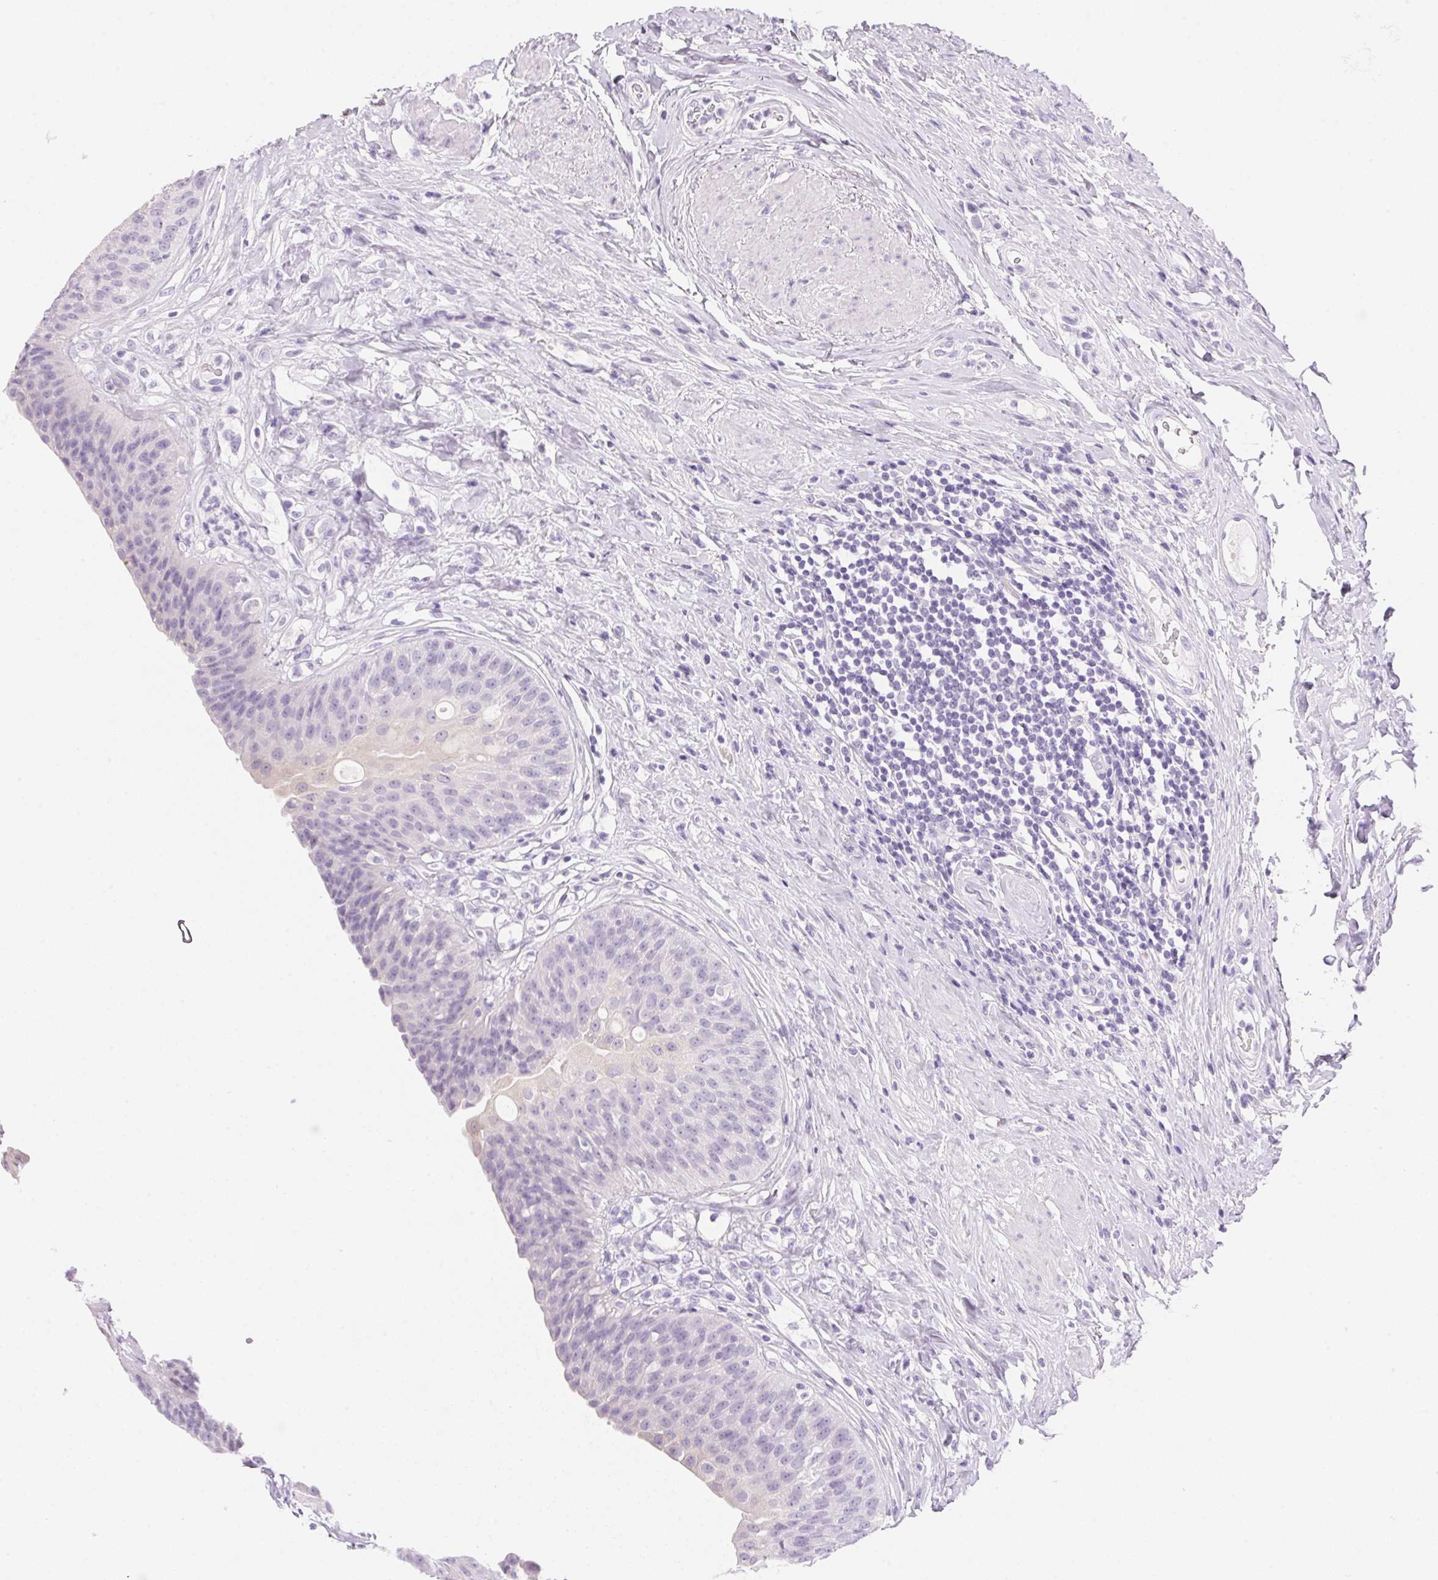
{"staining": {"intensity": "negative", "quantity": "none", "location": "none"}, "tissue": "urinary bladder", "cell_type": "Urothelial cells", "image_type": "normal", "snomed": [{"axis": "morphology", "description": "Normal tissue, NOS"}, {"axis": "topography", "description": "Urinary bladder"}], "caption": "Urinary bladder was stained to show a protein in brown. There is no significant expression in urothelial cells. (DAB (3,3'-diaminobenzidine) immunohistochemistry (IHC) visualized using brightfield microscopy, high magnification).", "gene": "DHCR24", "patient": {"sex": "female", "age": 56}}